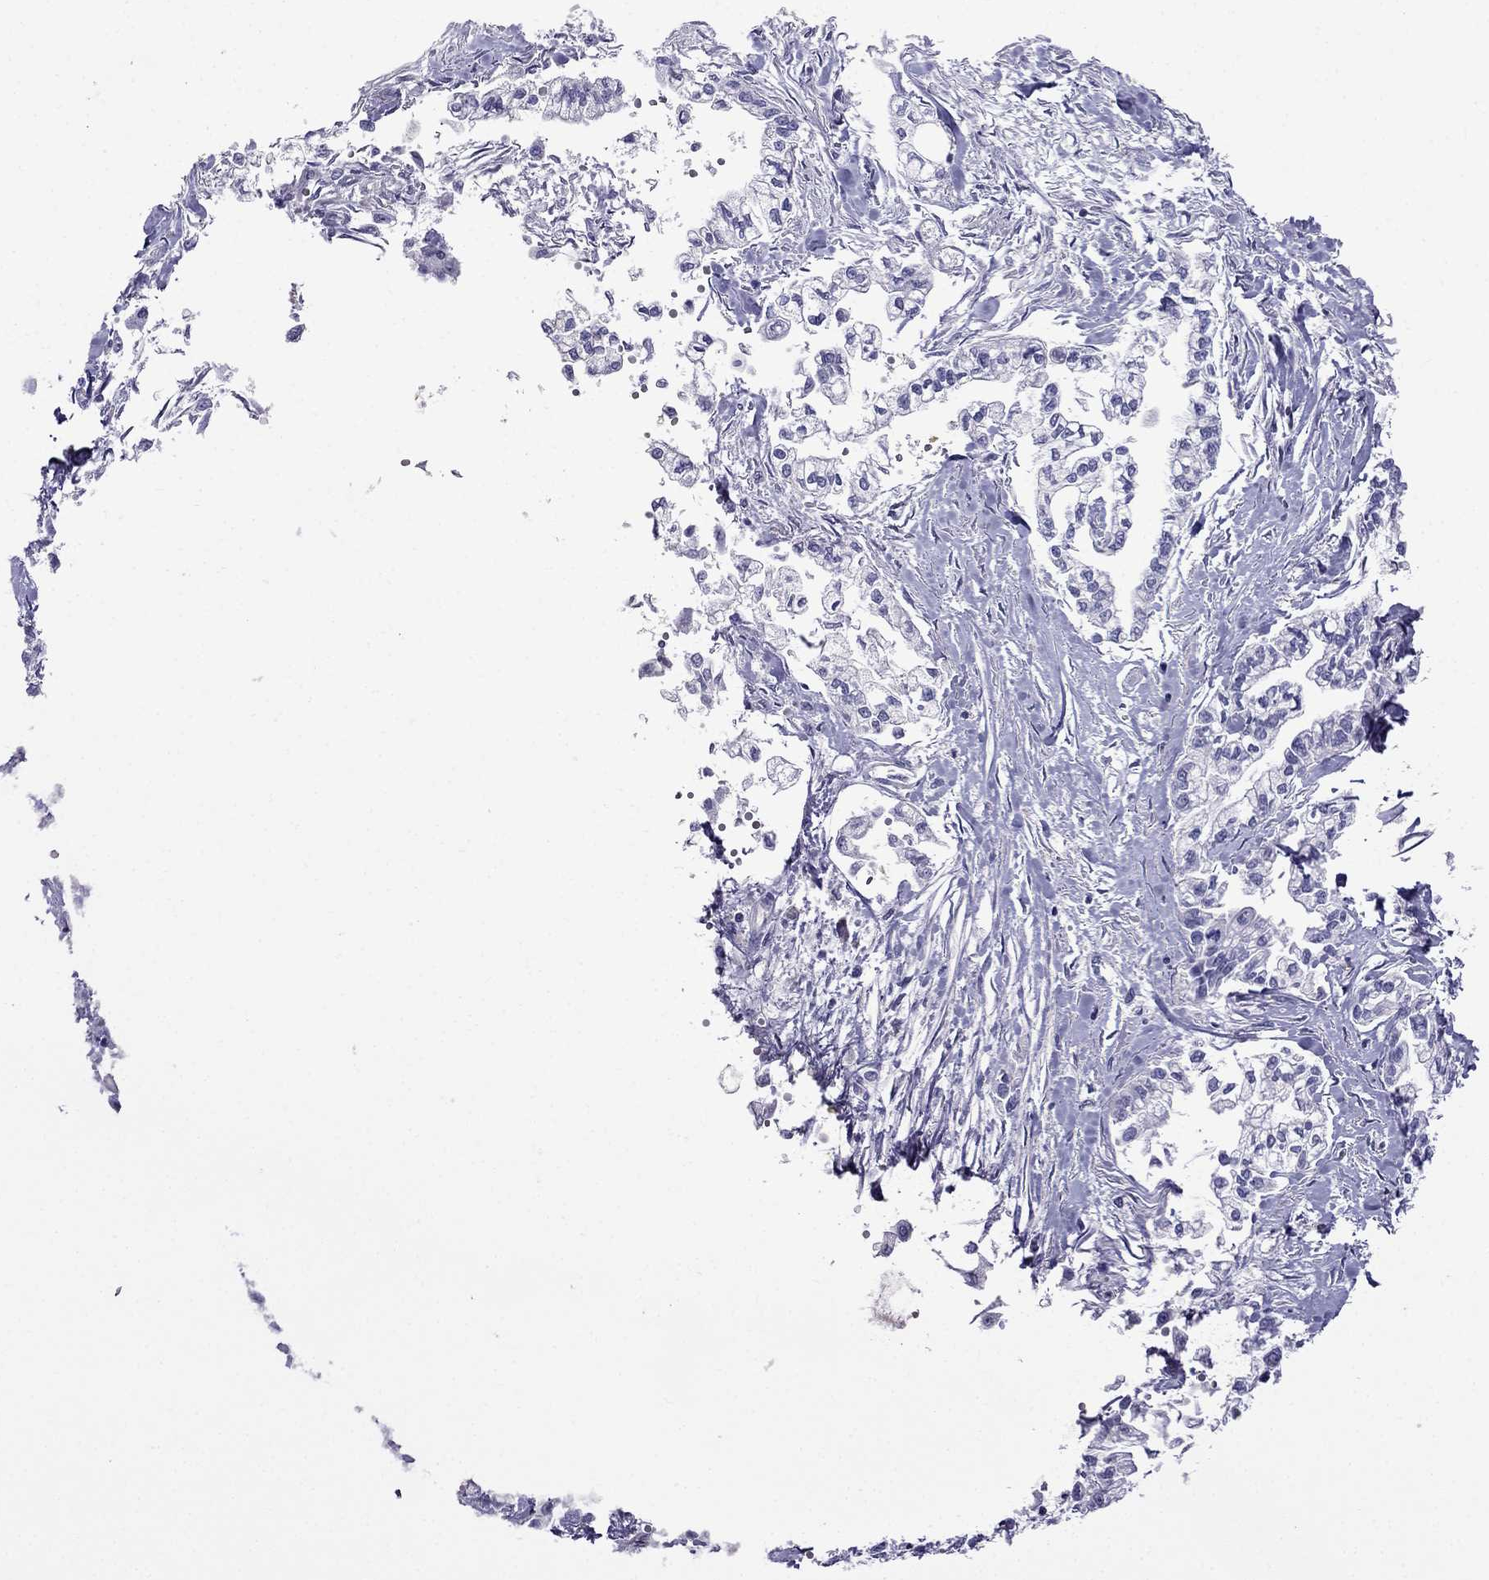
{"staining": {"intensity": "negative", "quantity": "none", "location": "none"}, "tissue": "pancreatic cancer", "cell_type": "Tumor cells", "image_type": "cancer", "snomed": [{"axis": "morphology", "description": "Adenocarcinoma, NOS"}, {"axis": "topography", "description": "Pancreas"}], "caption": "Tumor cells are negative for protein expression in human adenocarcinoma (pancreatic).", "gene": "SCNN1D", "patient": {"sex": "male", "age": 54}}